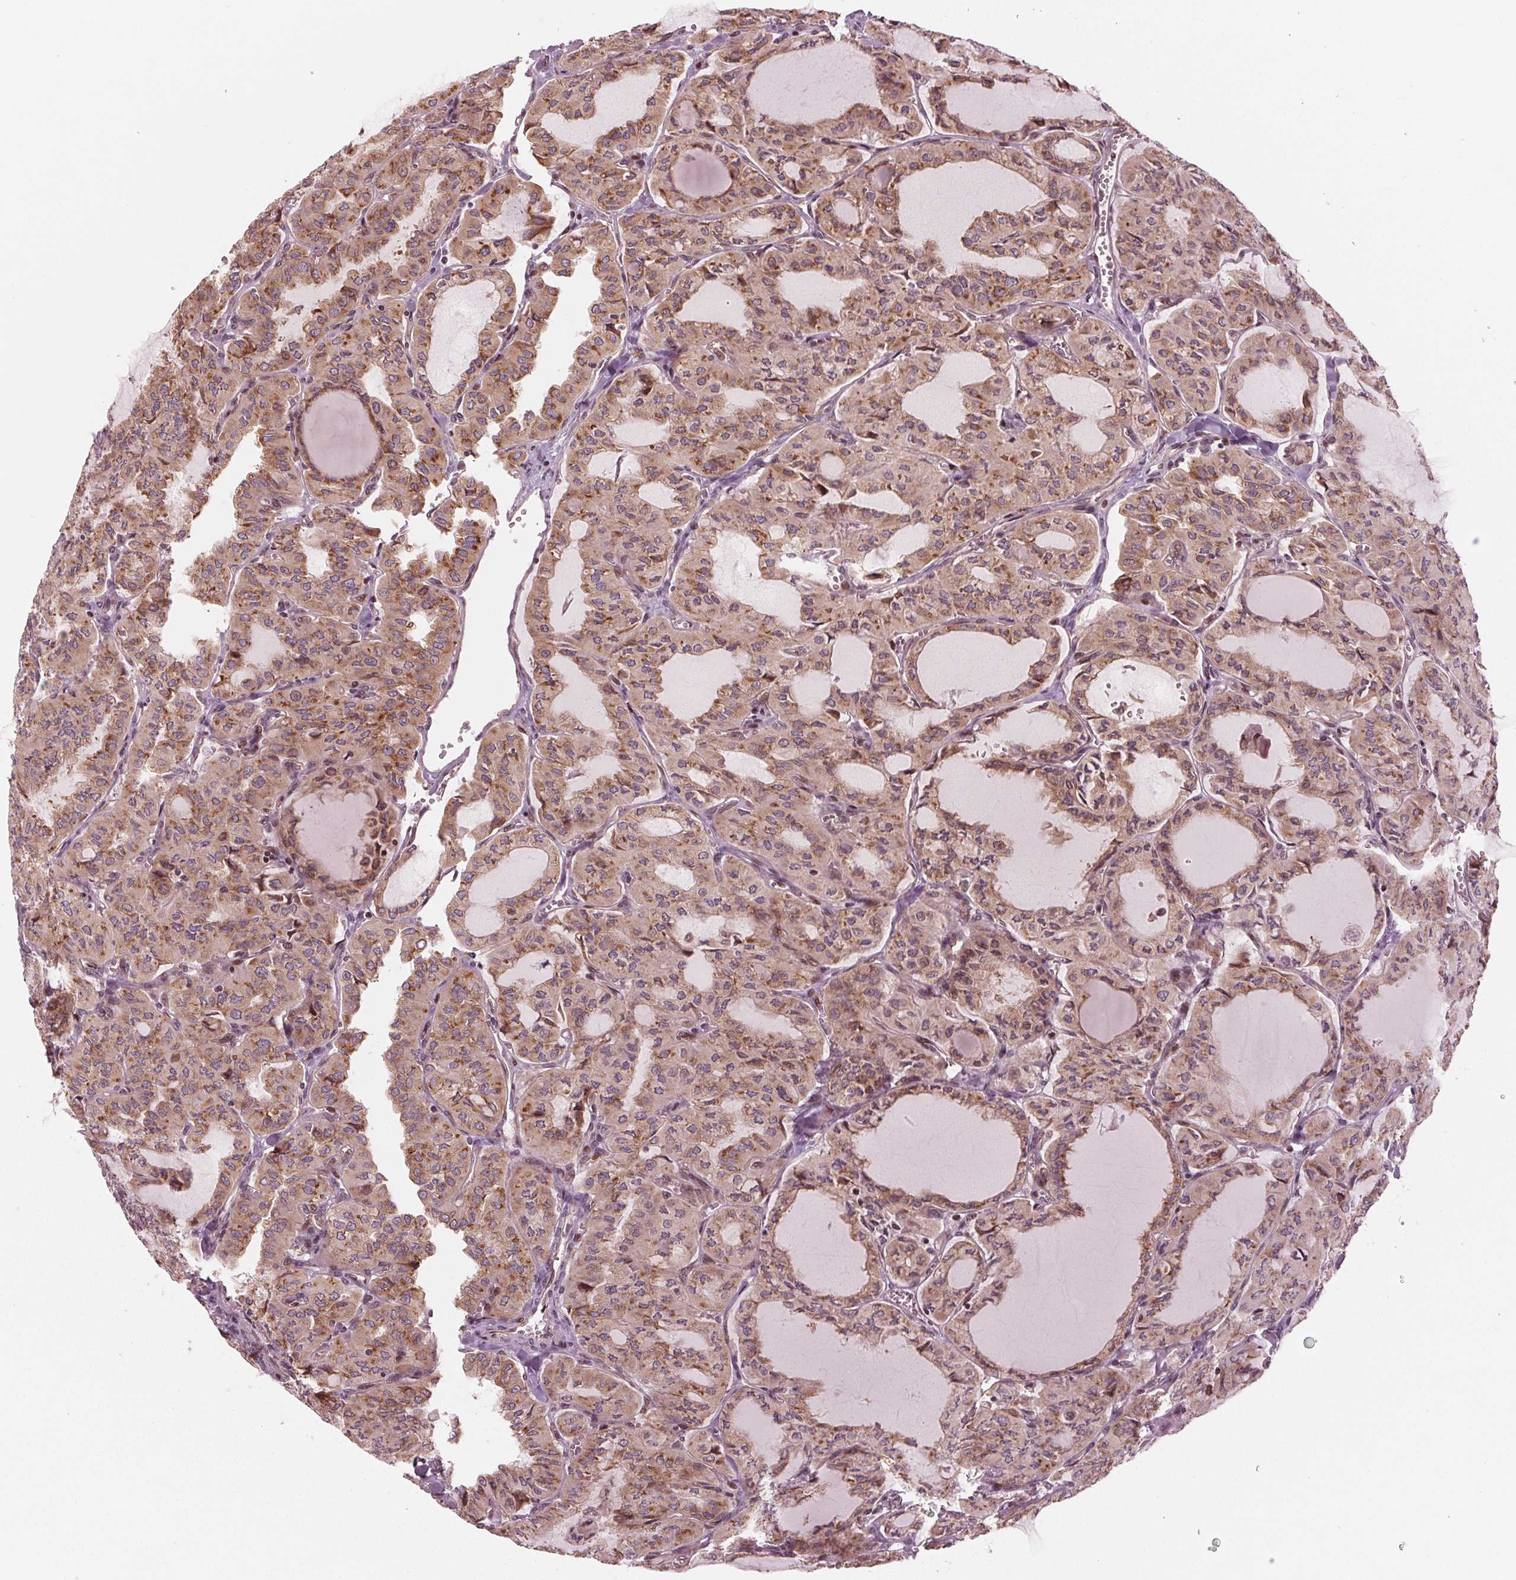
{"staining": {"intensity": "moderate", "quantity": "25%-75%", "location": "cytoplasmic/membranous"}, "tissue": "thyroid cancer", "cell_type": "Tumor cells", "image_type": "cancer", "snomed": [{"axis": "morphology", "description": "Papillary adenocarcinoma, NOS"}, {"axis": "topography", "description": "Thyroid gland"}], "caption": "Immunohistochemistry (IHC) staining of papillary adenocarcinoma (thyroid), which demonstrates medium levels of moderate cytoplasmic/membranous expression in about 25%-75% of tumor cells indicating moderate cytoplasmic/membranous protein expression. The staining was performed using DAB (brown) for protein detection and nuclei were counterstained in hematoxylin (blue).", "gene": "CMIP", "patient": {"sex": "male", "age": 20}}